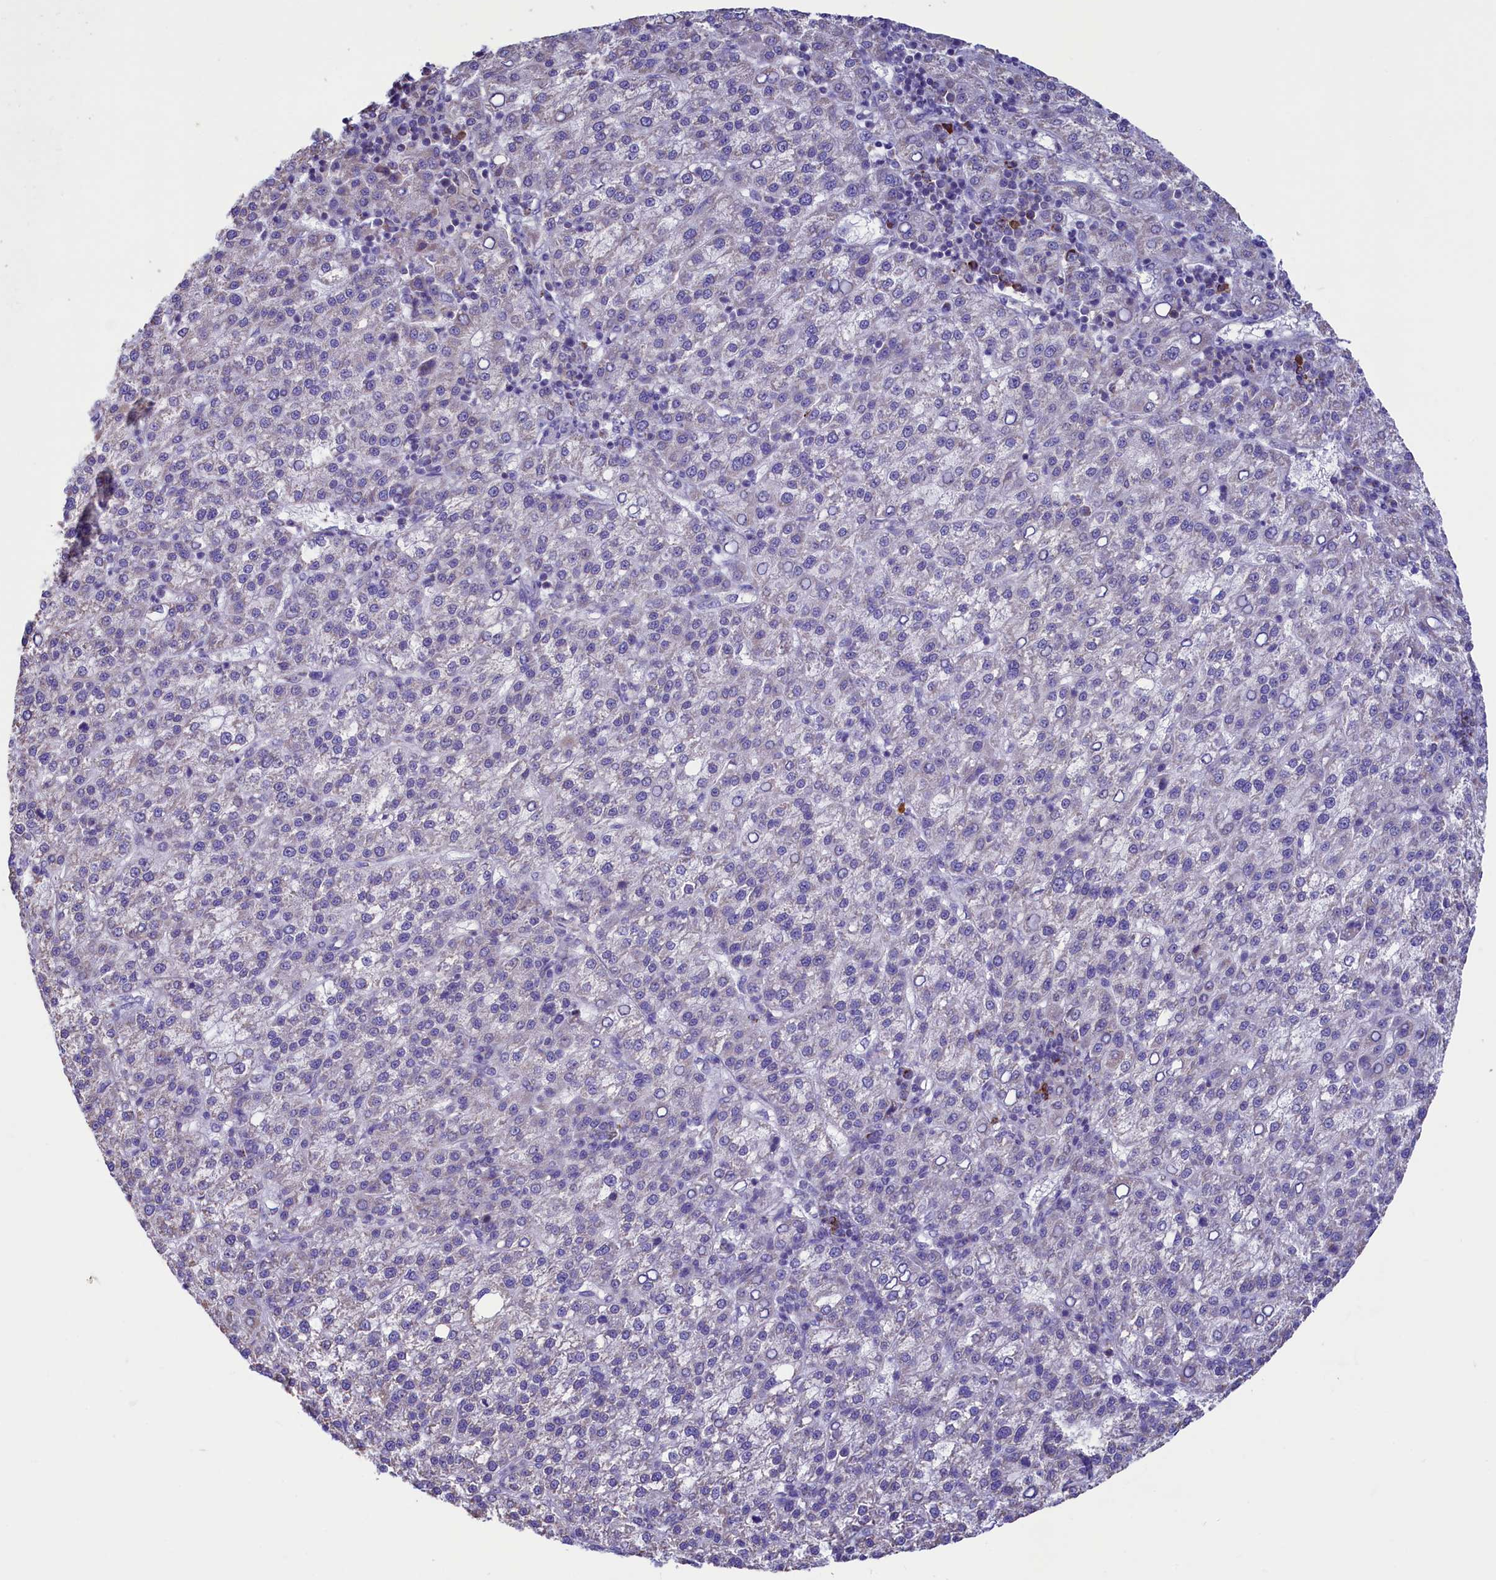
{"staining": {"intensity": "negative", "quantity": "none", "location": "none"}, "tissue": "liver cancer", "cell_type": "Tumor cells", "image_type": "cancer", "snomed": [{"axis": "morphology", "description": "Carcinoma, Hepatocellular, NOS"}, {"axis": "topography", "description": "Liver"}], "caption": "The photomicrograph reveals no staining of tumor cells in hepatocellular carcinoma (liver). (Stains: DAB (3,3'-diaminobenzidine) immunohistochemistry with hematoxylin counter stain, Microscopy: brightfield microscopy at high magnification).", "gene": "IDH3A", "patient": {"sex": "female", "age": 58}}